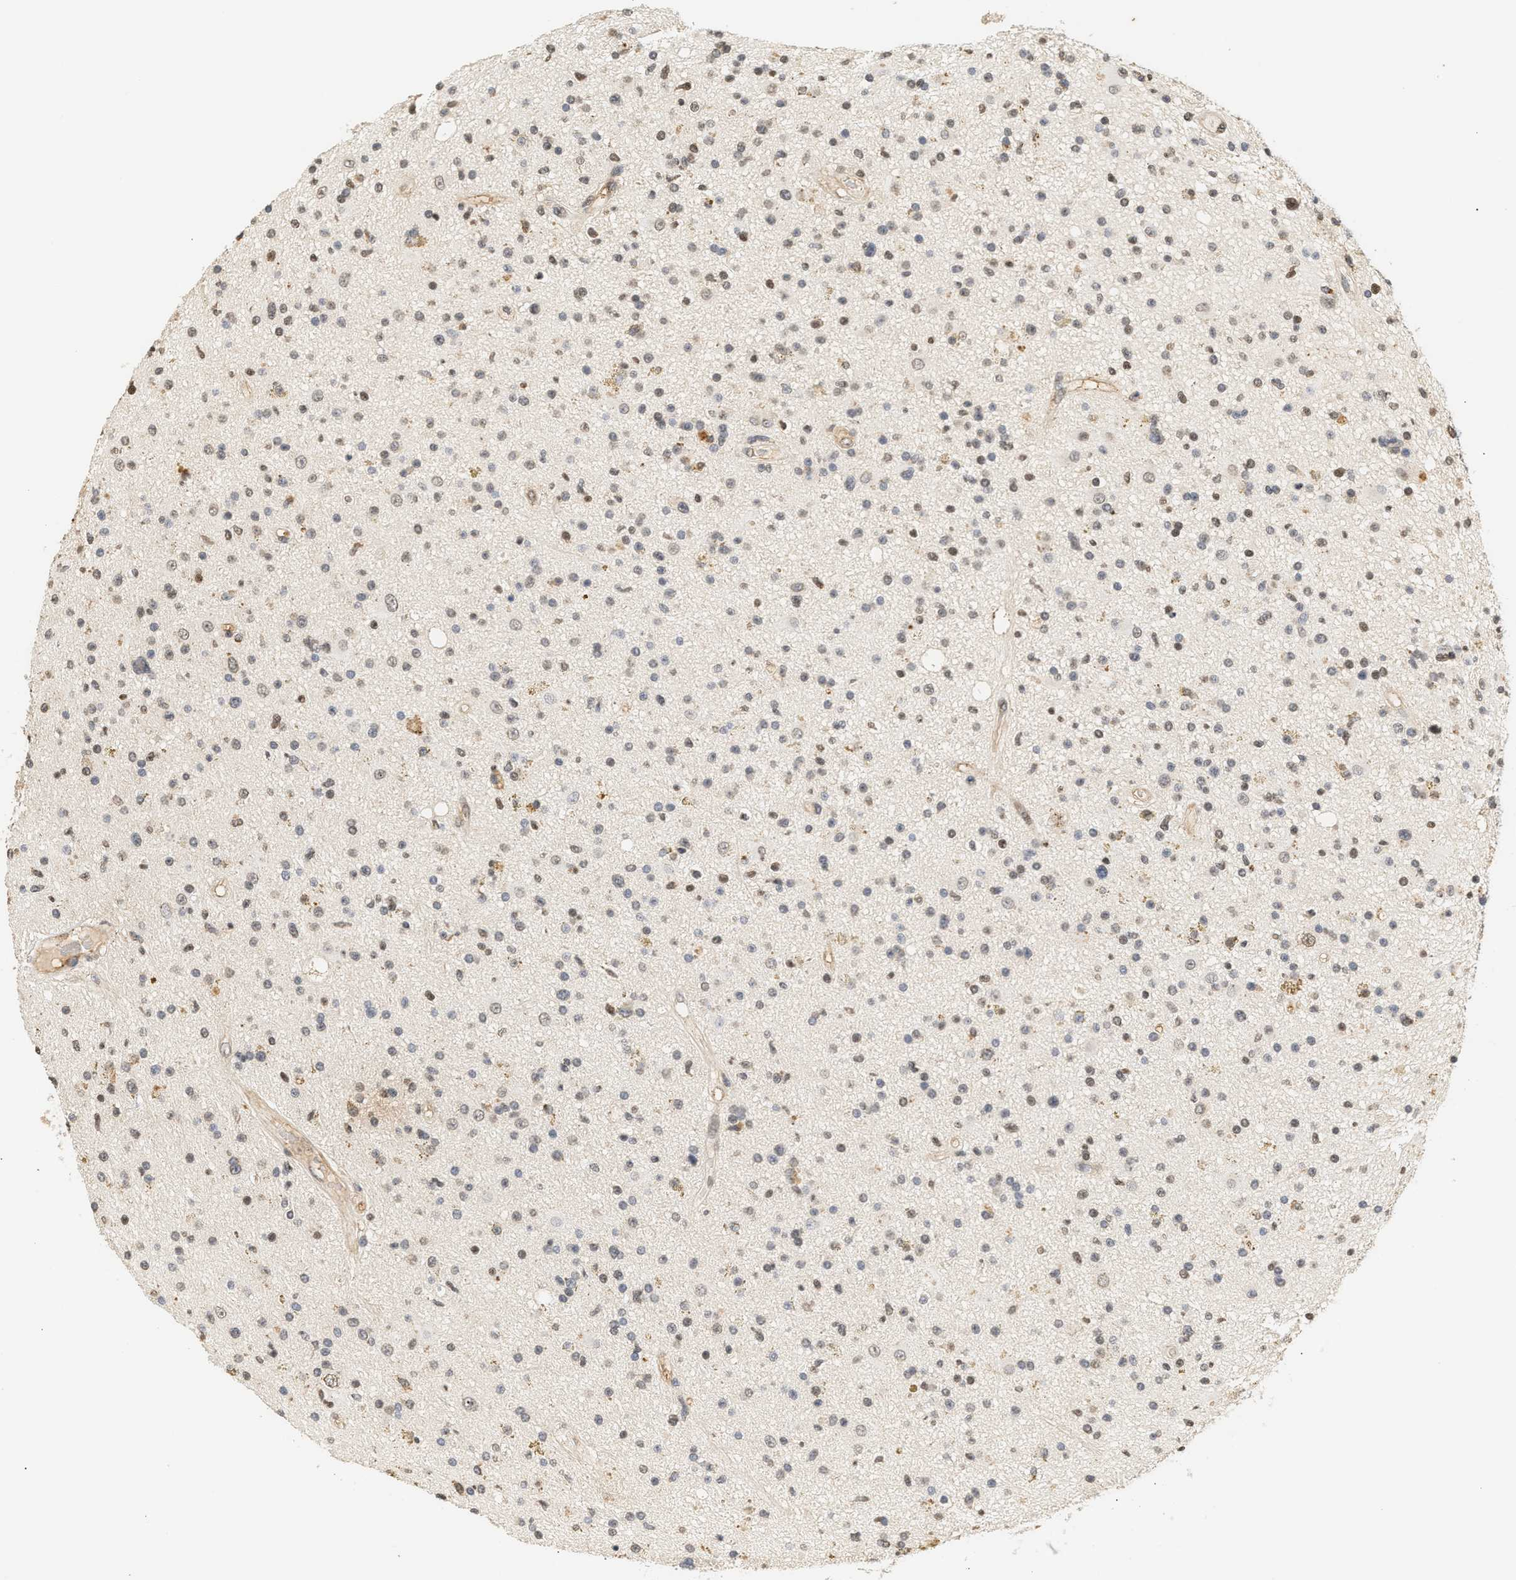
{"staining": {"intensity": "moderate", "quantity": ">75%", "location": "nuclear"}, "tissue": "glioma", "cell_type": "Tumor cells", "image_type": "cancer", "snomed": [{"axis": "morphology", "description": "Glioma, malignant, High grade"}, {"axis": "topography", "description": "Brain"}], "caption": "Protein staining by immunohistochemistry (IHC) displays moderate nuclear staining in approximately >75% of tumor cells in malignant high-grade glioma.", "gene": "PLXND1", "patient": {"sex": "male", "age": 33}}